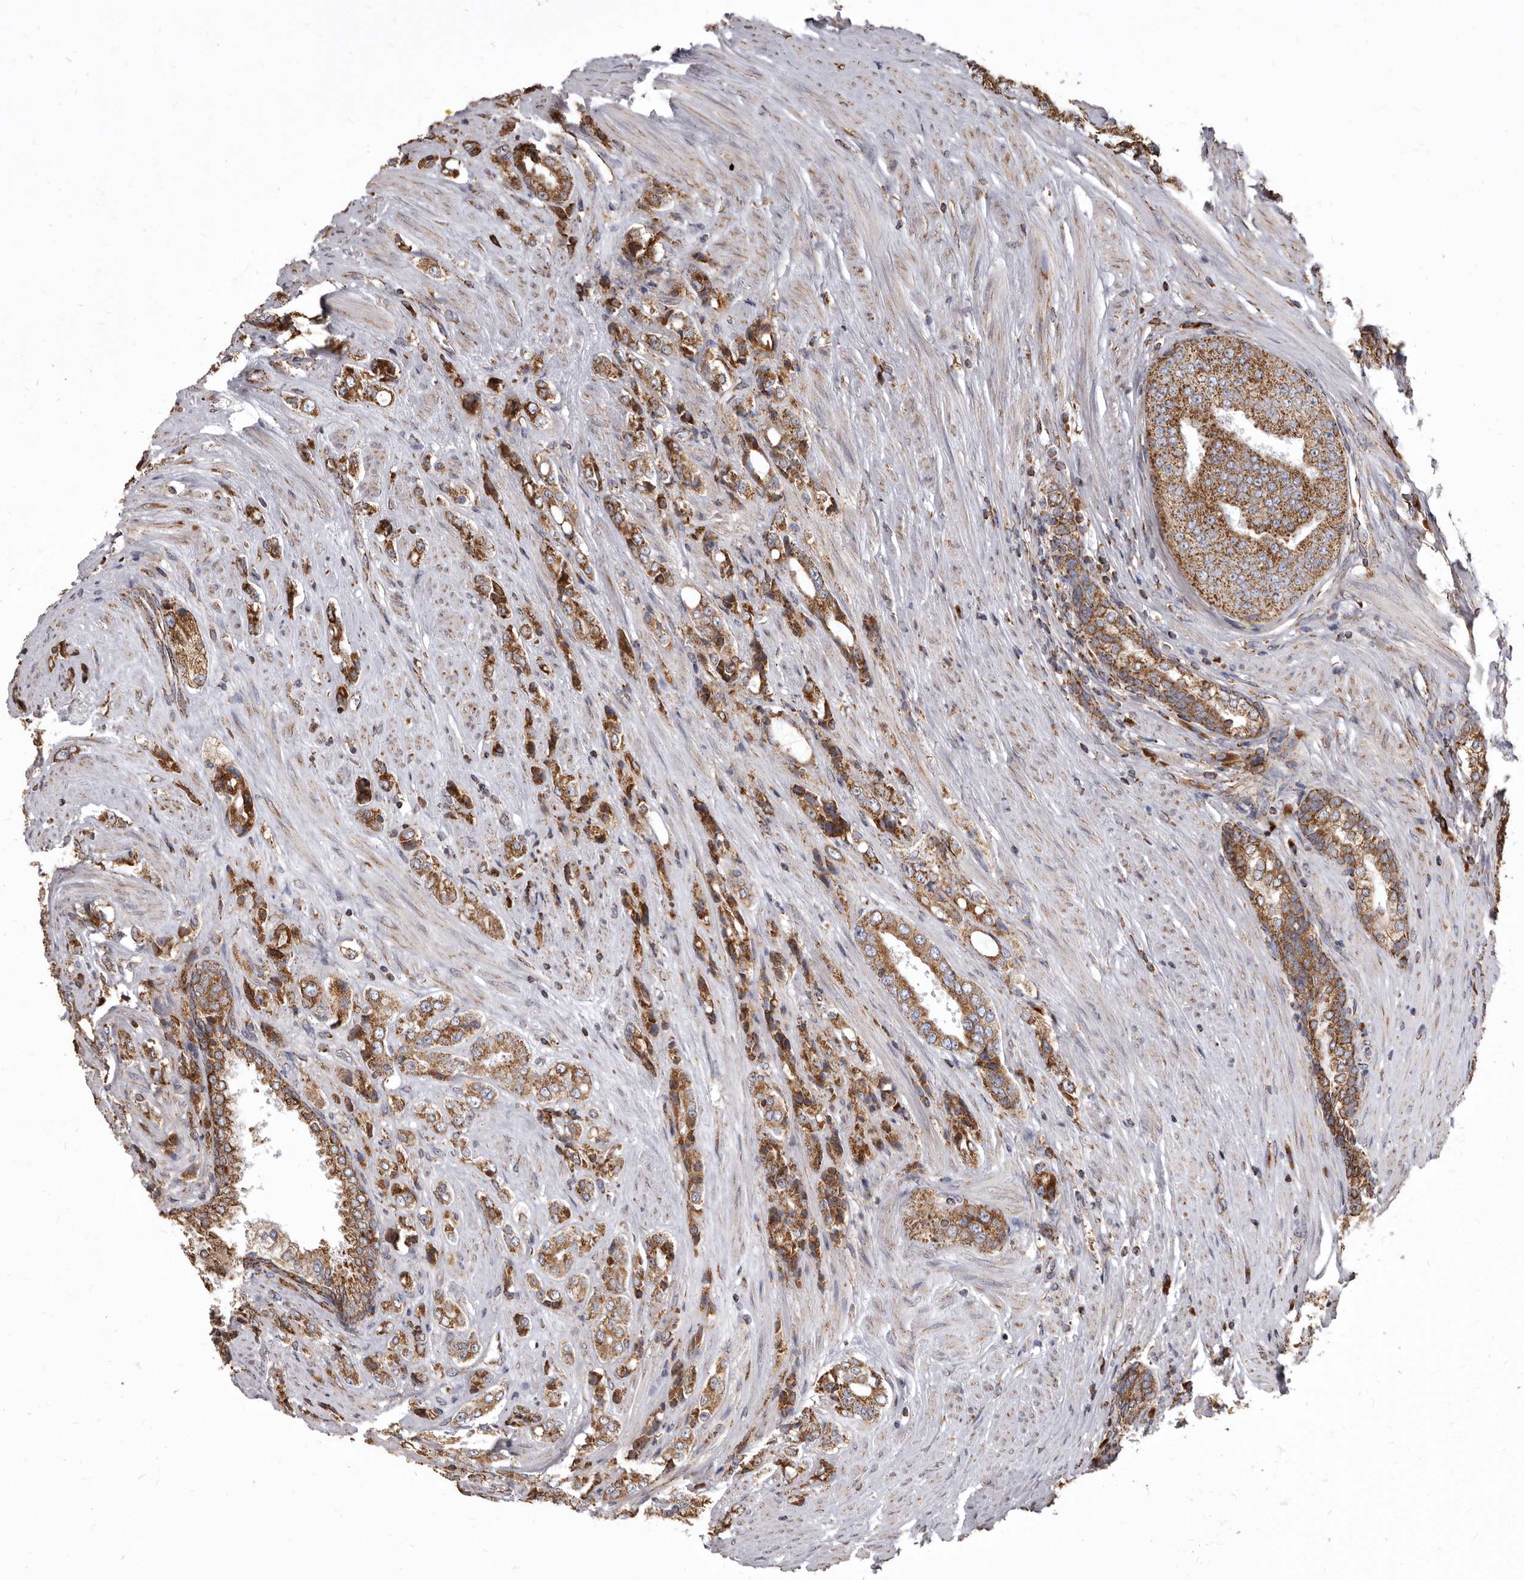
{"staining": {"intensity": "strong", "quantity": ">75%", "location": "cytoplasmic/membranous"}, "tissue": "prostate cancer", "cell_type": "Tumor cells", "image_type": "cancer", "snomed": [{"axis": "morphology", "description": "Adenocarcinoma, High grade"}, {"axis": "topography", "description": "Prostate"}], "caption": "Strong cytoplasmic/membranous positivity is seen in about >75% of tumor cells in prostate high-grade adenocarcinoma.", "gene": "CDK5RAP3", "patient": {"sex": "male", "age": 61}}